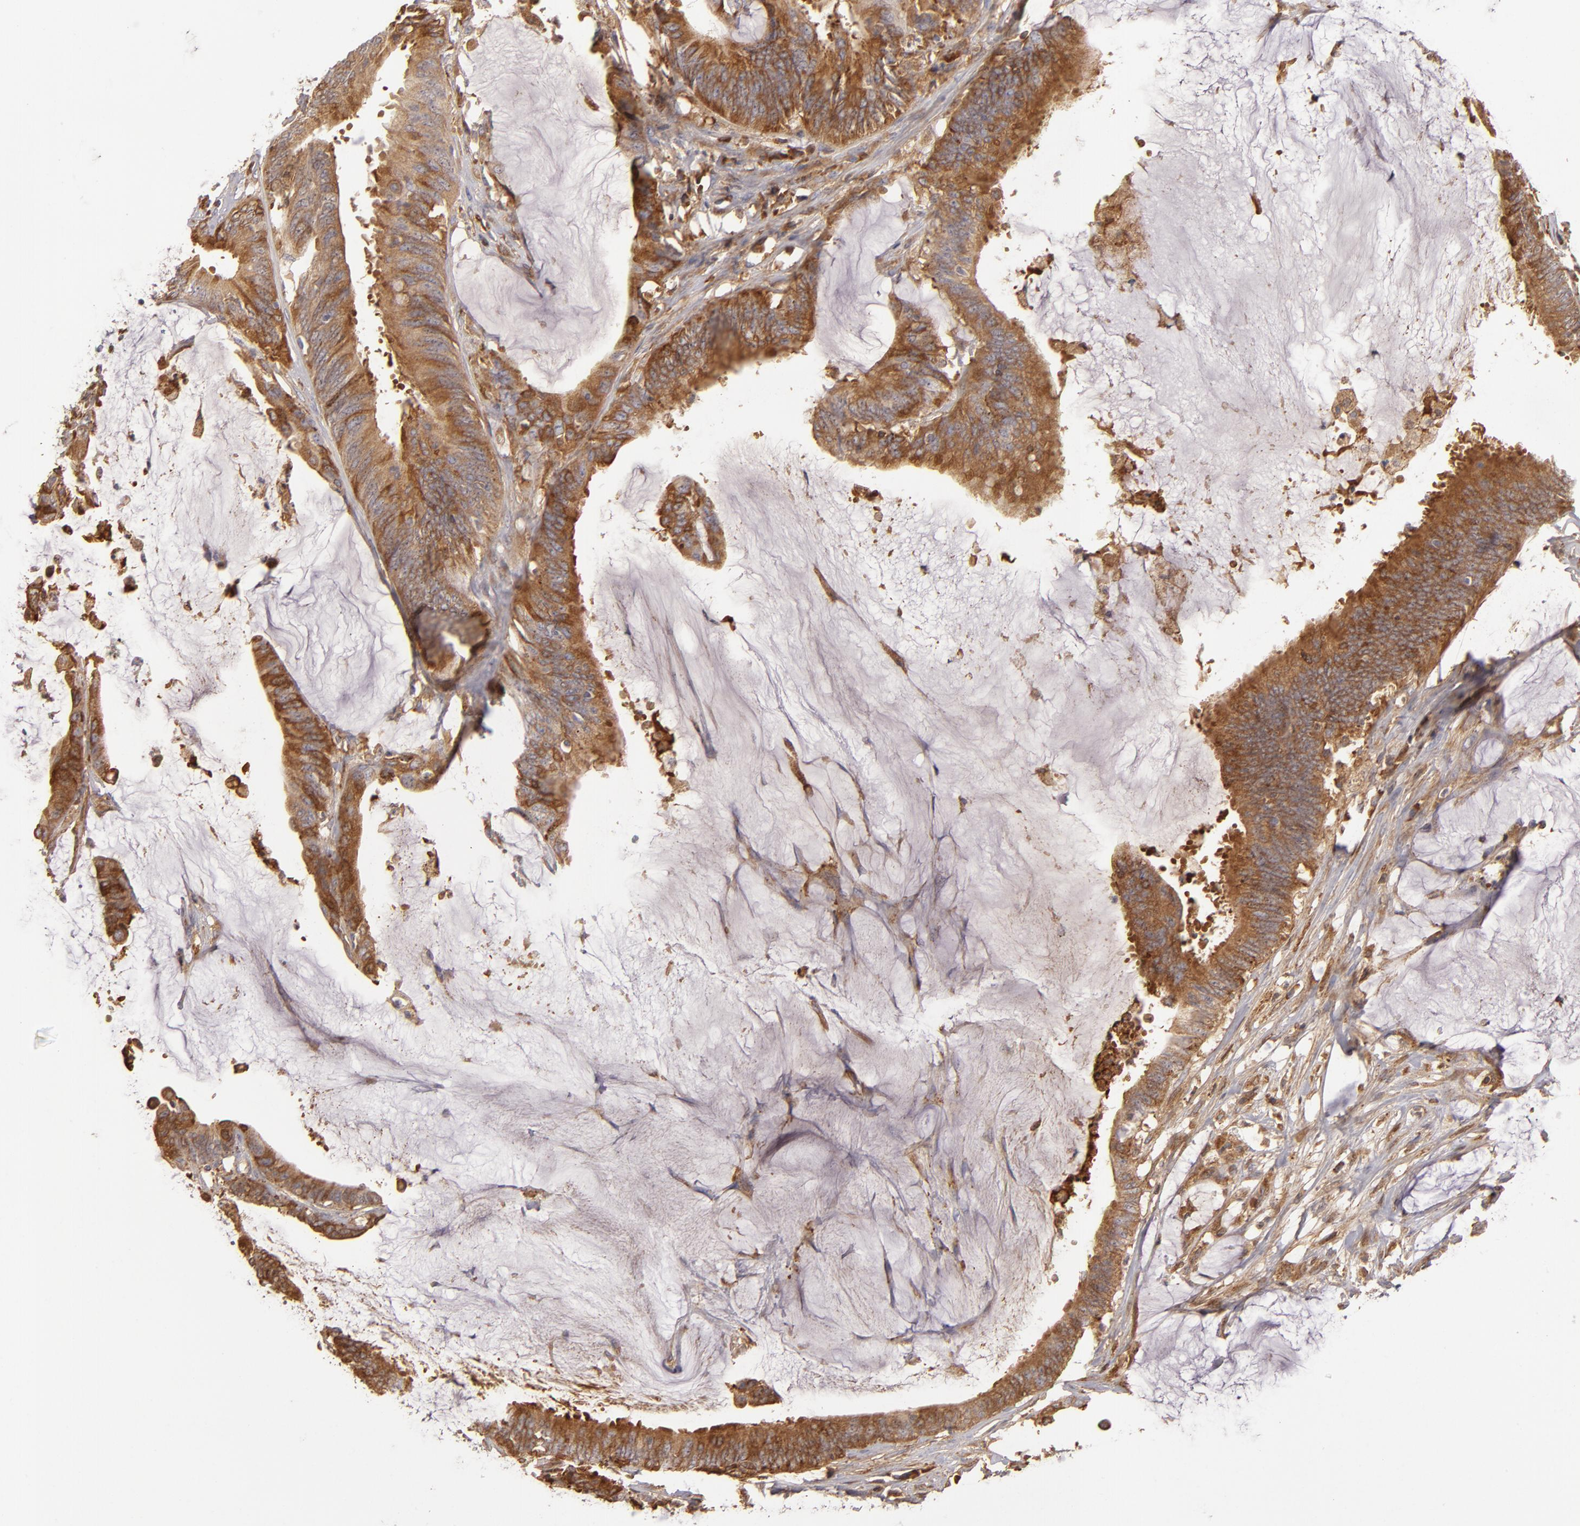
{"staining": {"intensity": "strong", "quantity": ">75%", "location": "cytoplasmic/membranous"}, "tissue": "colorectal cancer", "cell_type": "Tumor cells", "image_type": "cancer", "snomed": [{"axis": "morphology", "description": "Adenocarcinoma, NOS"}, {"axis": "topography", "description": "Rectum"}], "caption": "This is an image of immunohistochemistry staining of adenocarcinoma (colorectal), which shows strong positivity in the cytoplasmic/membranous of tumor cells.", "gene": "CFB", "patient": {"sex": "female", "age": 66}}